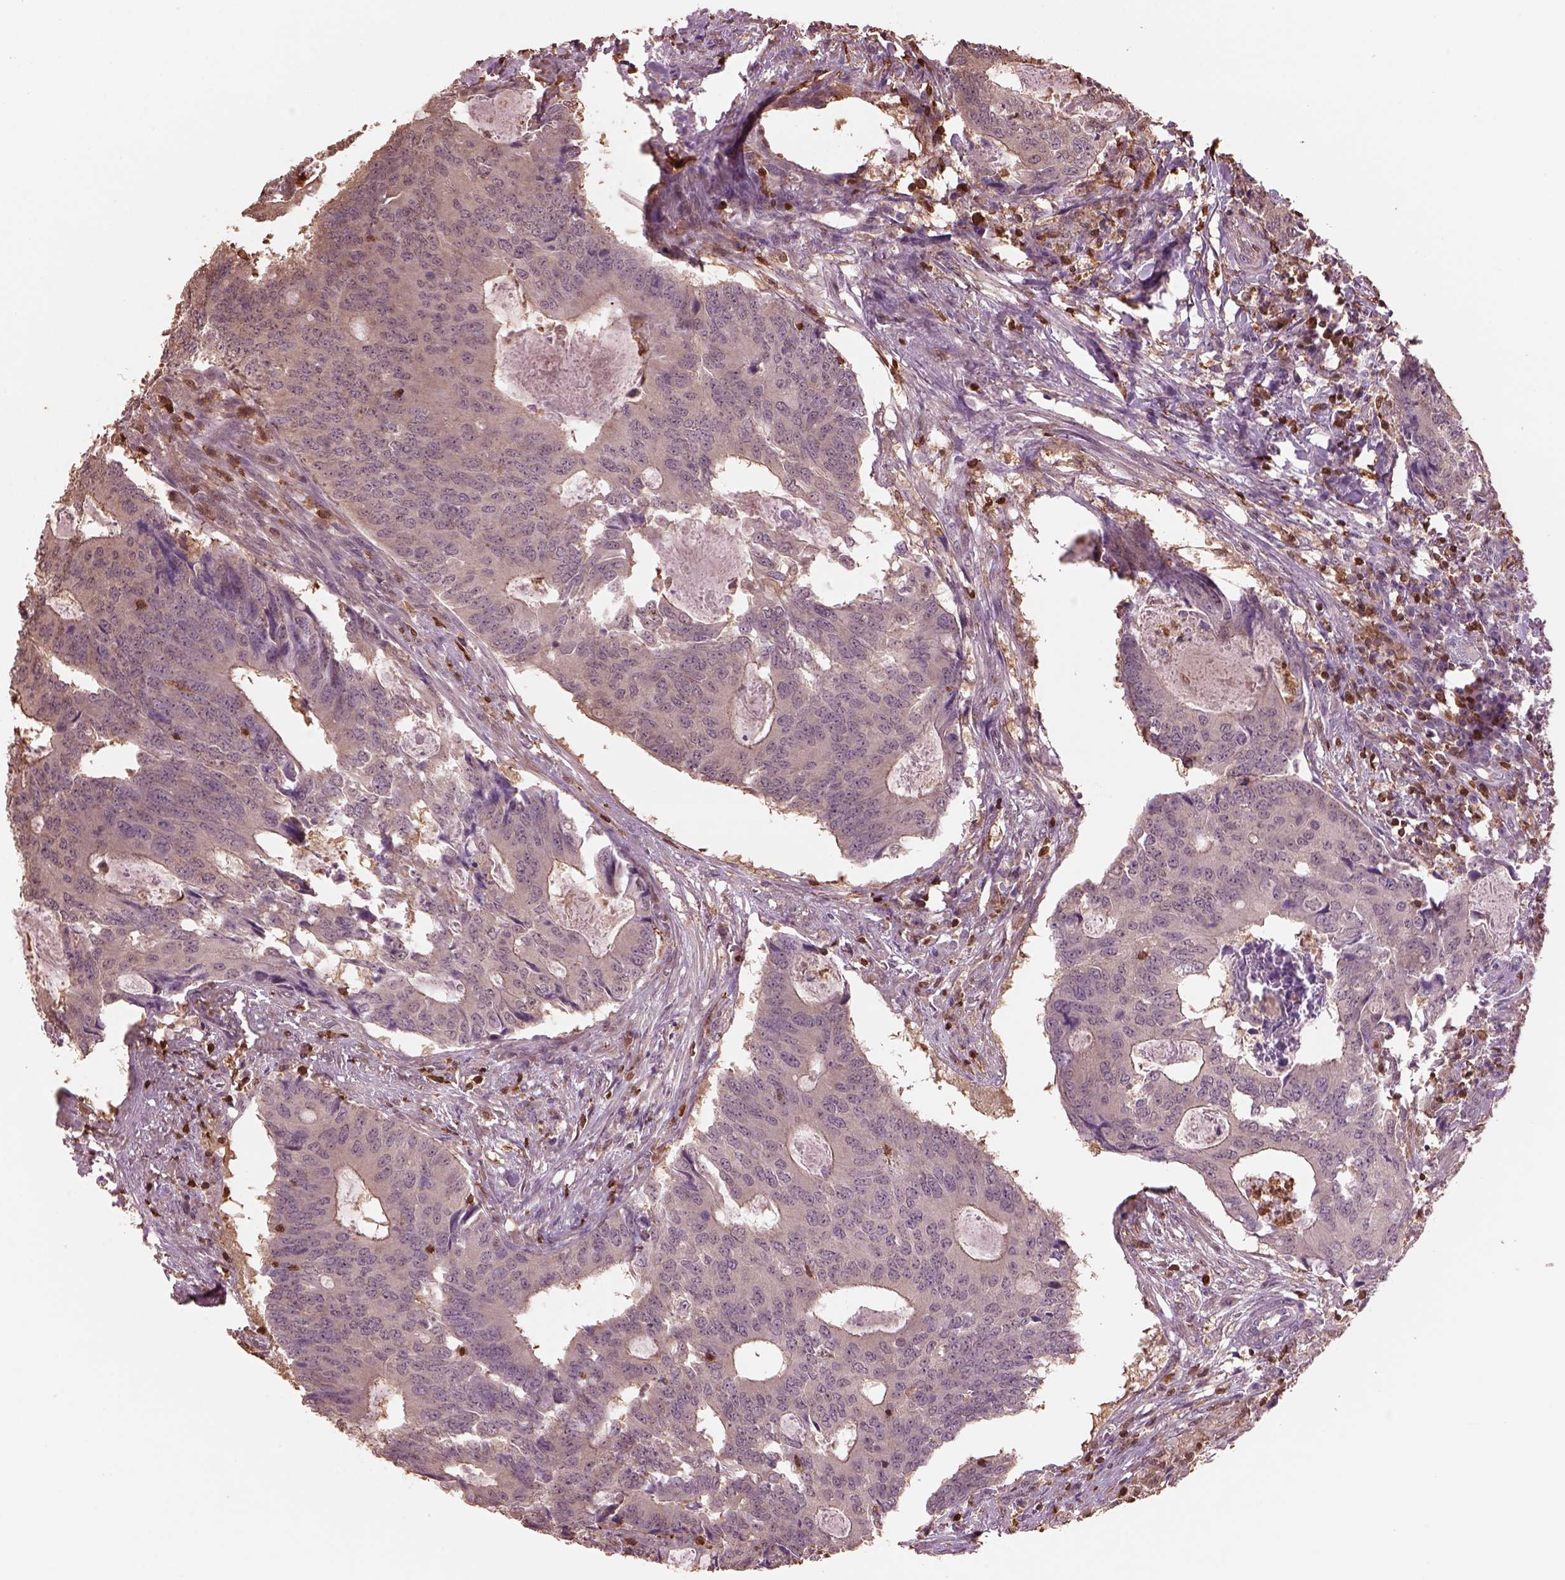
{"staining": {"intensity": "weak", "quantity": ">75%", "location": "cytoplasmic/membranous"}, "tissue": "colorectal cancer", "cell_type": "Tumor cells", "image_type": "cancer", "snomed": [{"axis": "morphology", "description": "Adenocarcinoma, NOS"}, {"axis": "topography", "description": "Colon"}], "caption": "A histopathology image of colorectal adenocarcinoma stained for a protein exhibits weak cytoplasmic/membranous brown staining in tumor cells.", "gene": "IL31RA", "patient": {"sex": "male", "age": 67}}